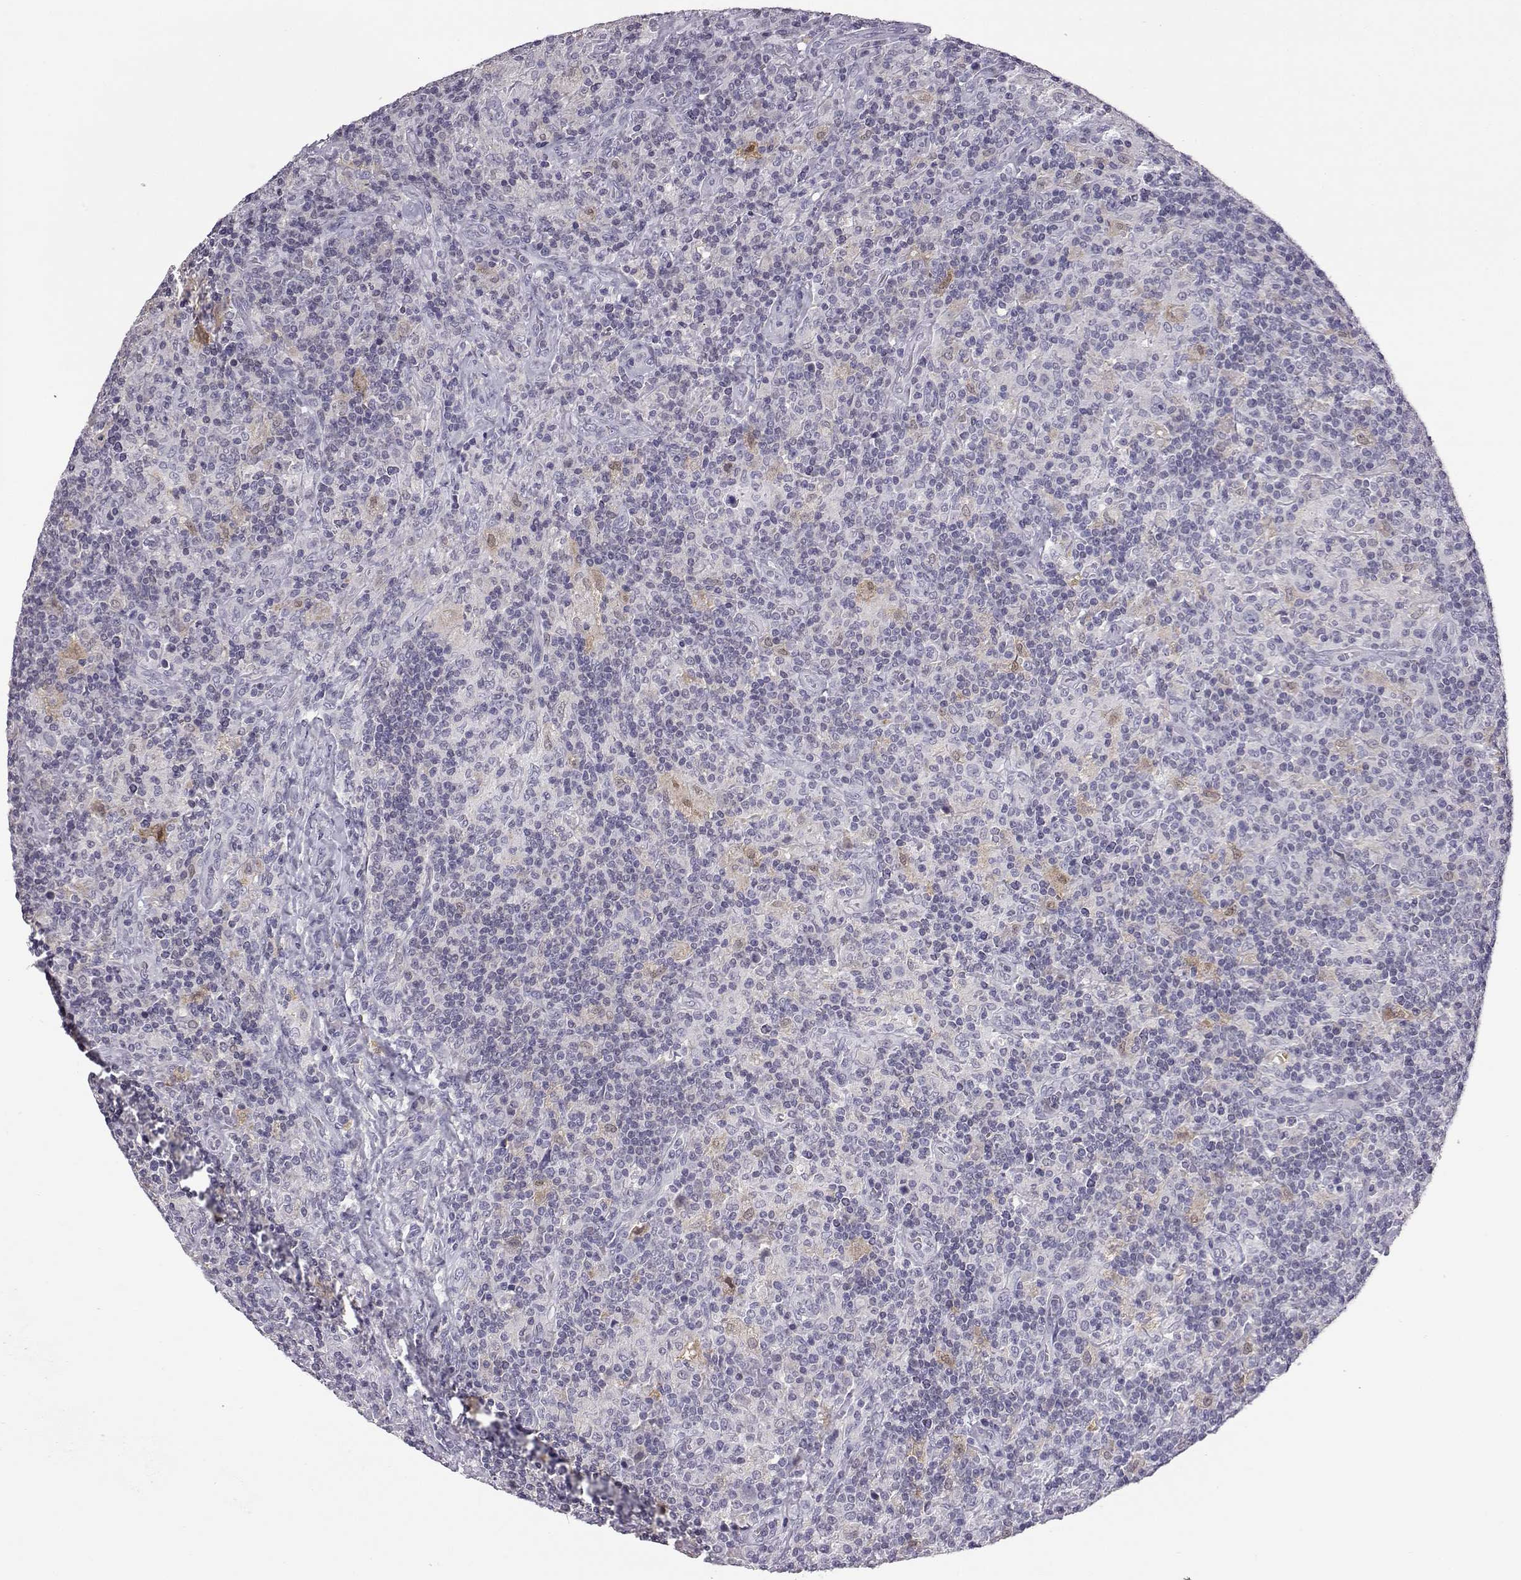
{"staining": {"intensity": "negative", "quantity": "none", "location": "none"}, "tissue": "lymphoma", "cell_type": "Tumor cells", "image_type": "cancer", "snomed": [{"axis": "morphology", "description": "Hodgkin's disease, NOS"}, {"axis": "topography", "description": "Lymph node"}], "caption": "Image shows no protein positivity in tumor cells of lymphoma tissue. Brightfield microscopy of IHC stained with DAB (brown) and hematoxylin (blue), captured at high magnification.", "gene": "AKR1B1", "patient": {"sex": "male", "age": 70}}